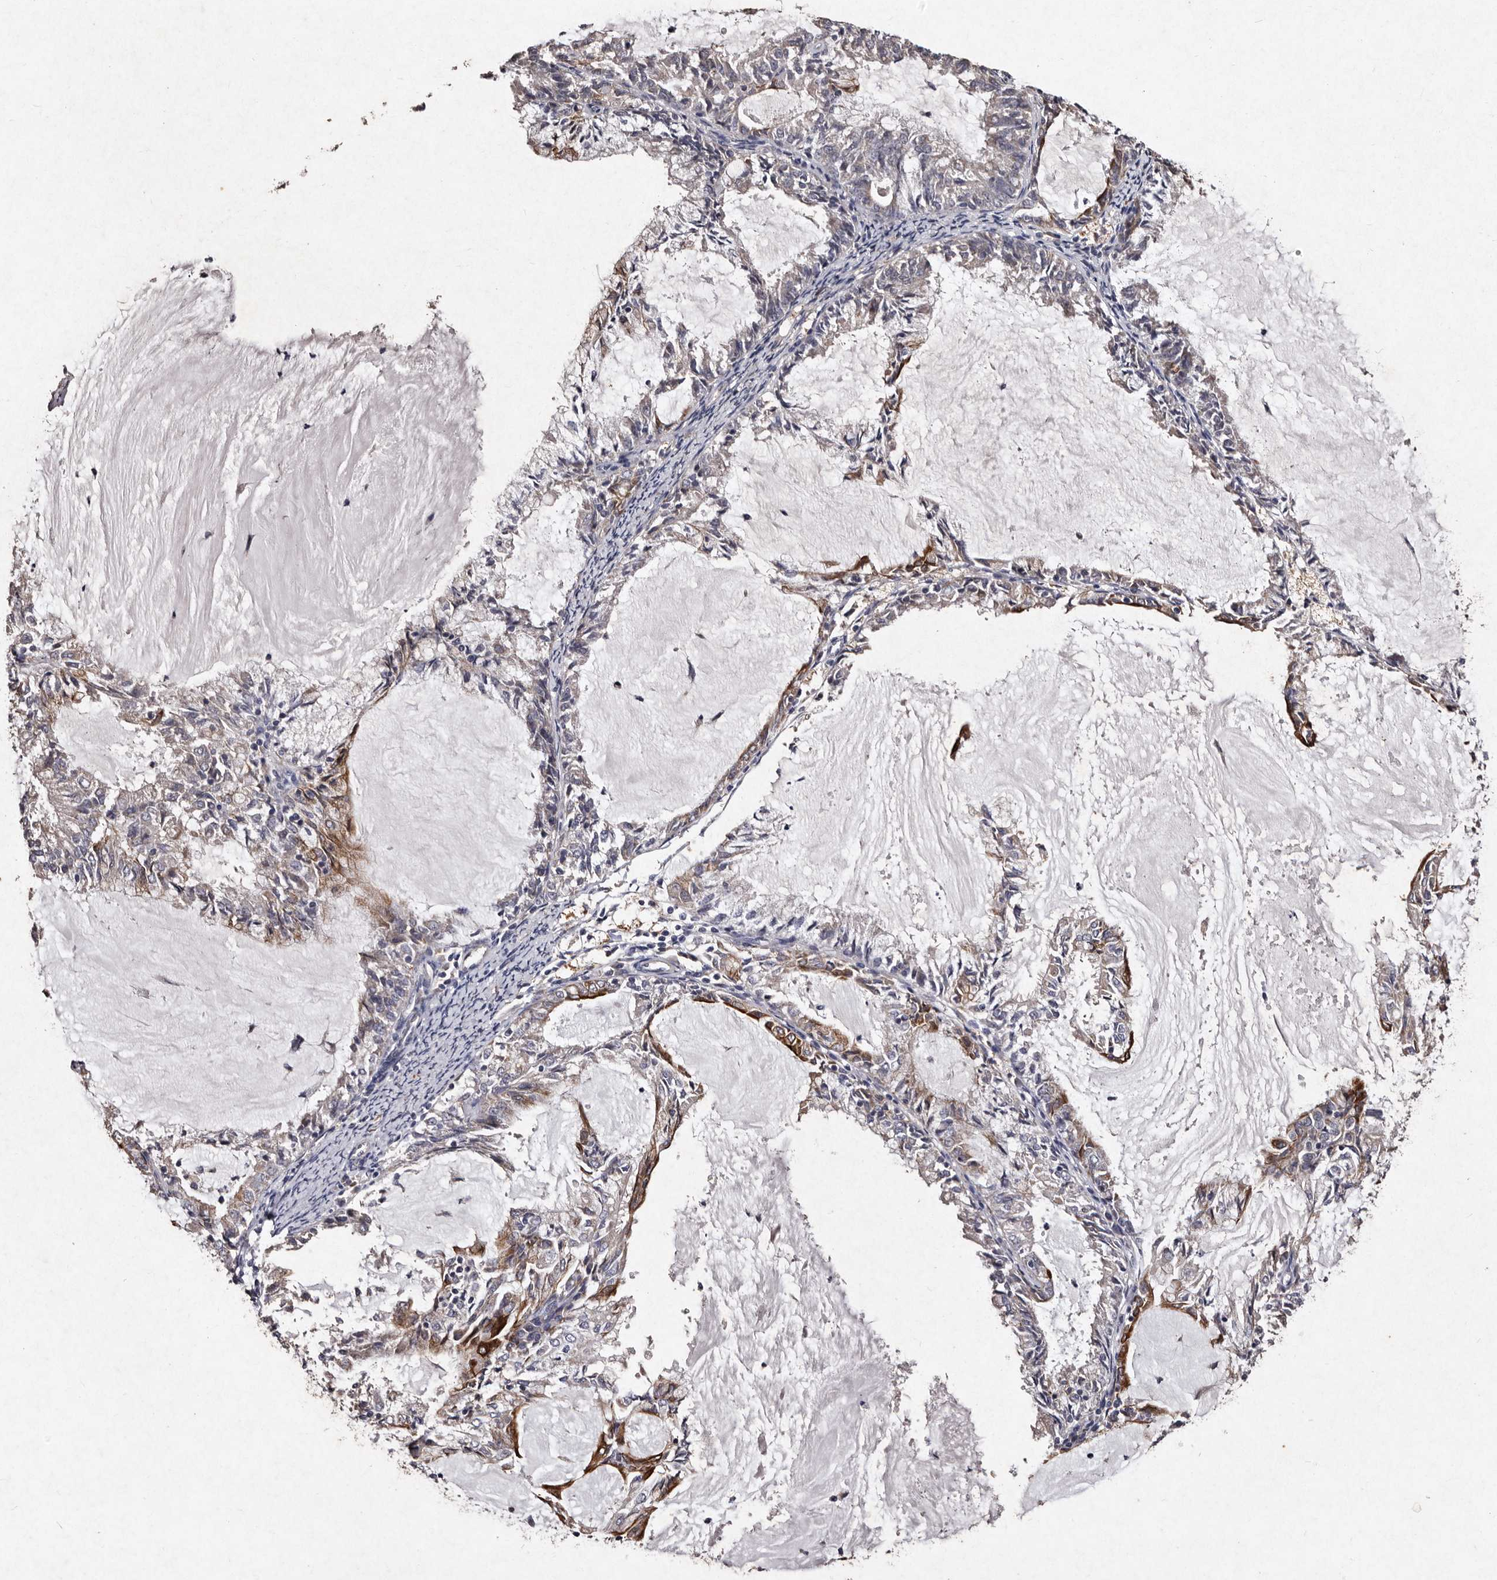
{"staining": {"intensity": "moderate", "quantity": "<25%", "location": "cytoplasmic/membranous"}, "tissue": "endometrial cancer", "cell_type": "Tumor cells", "image_type": "cancer", "snomed": [{"axis": "morphology", "description": "Adenocarcinoma, NOS"}, {"axis": "topography", "description": "Endometrium"}], "caption": "Brown immunohistochemical staining in human adenocarcinoma (endometrial) shows moderate cytoplasmic/membranous staining in approximately <25% of tumor cells.", "gene": "TFB1M", "patient": {"sex": "female", "age": 57}}